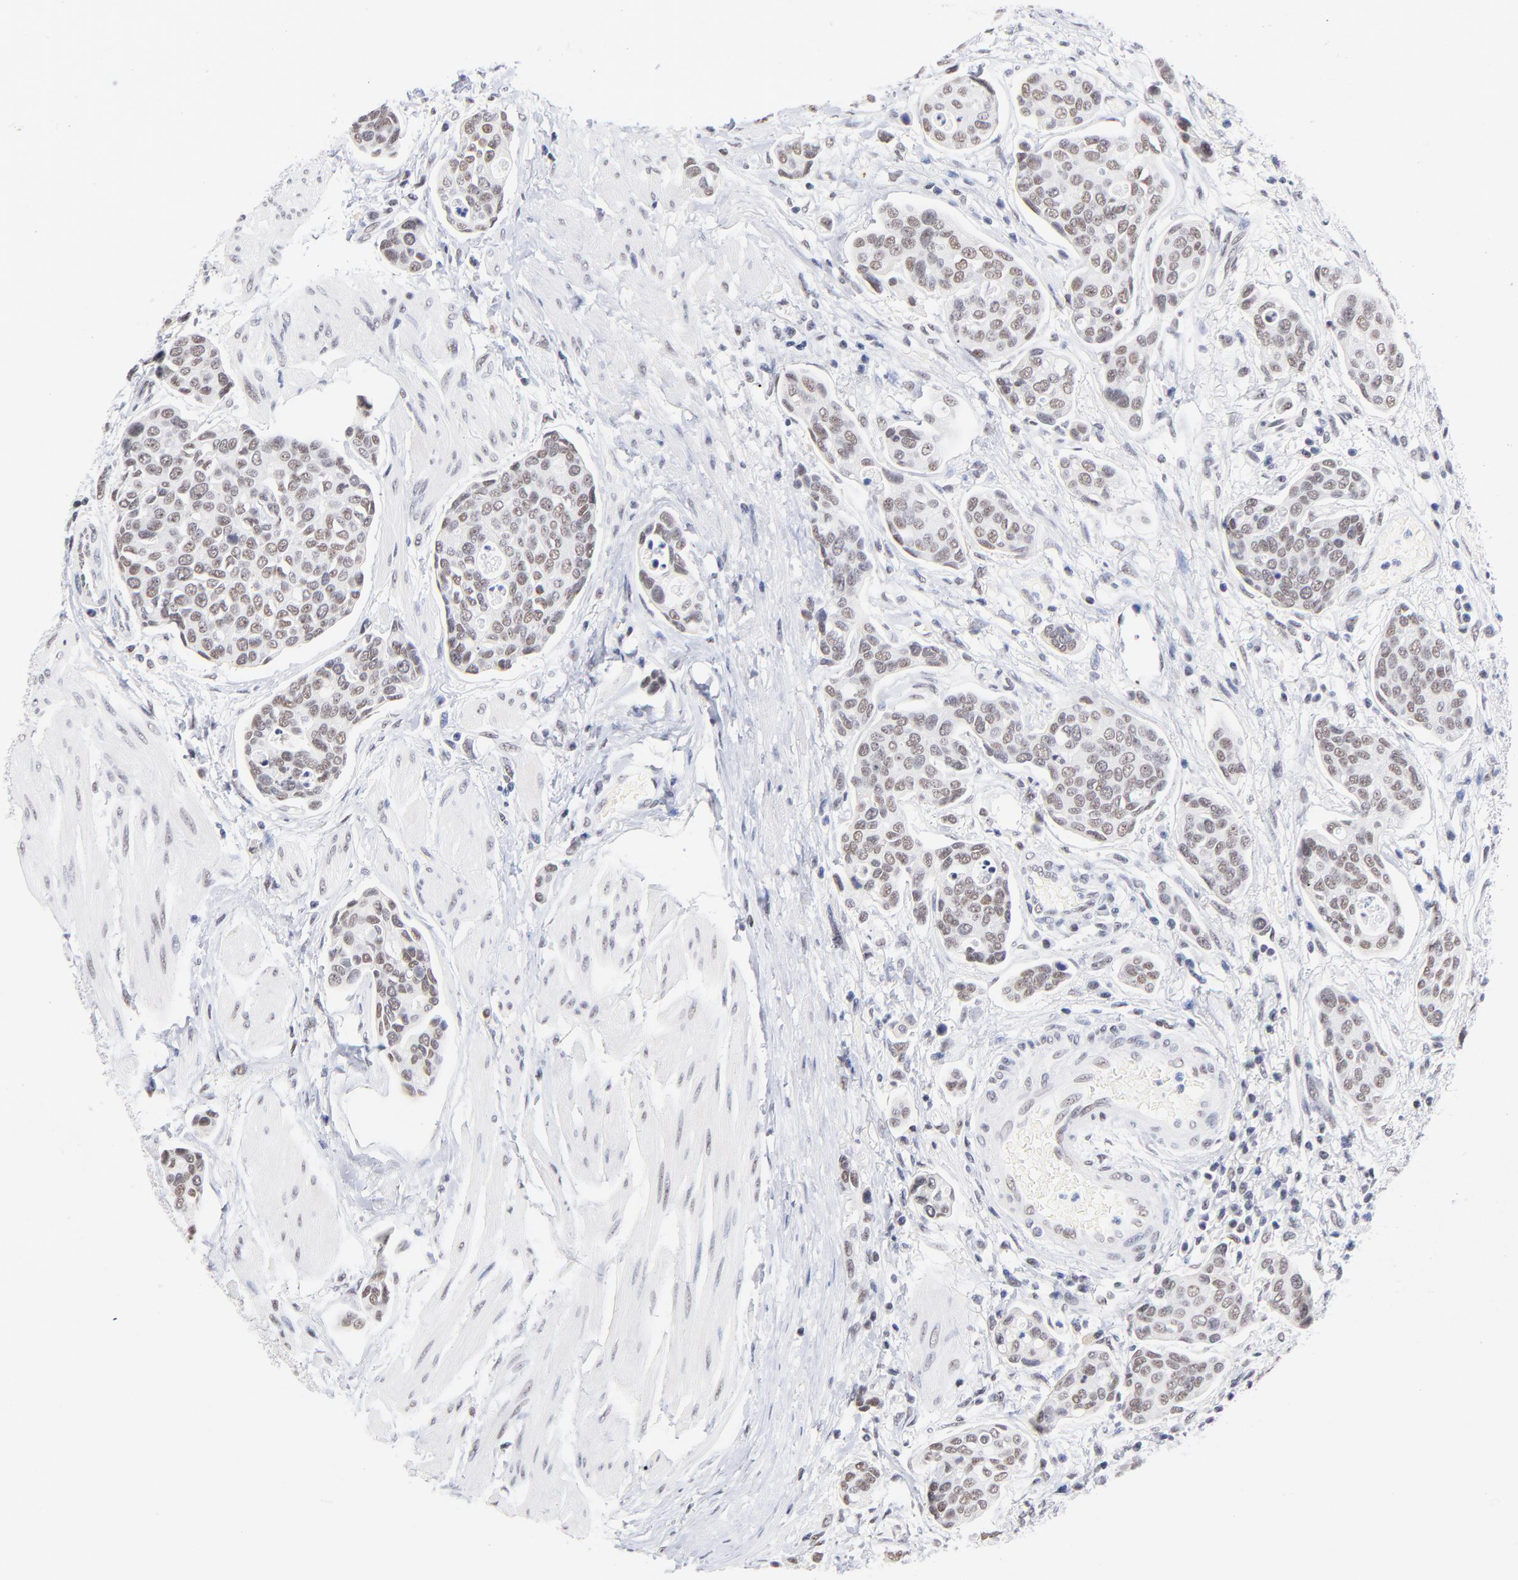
{"staining": {"intensity": "weak", "quantity": ">75%", "location": "nuclear"}, "tissue": "urothelial cancer", "cell_type": "Tumor cells", "image_type": "cancer", "snomed": [{"axis": "morphology", "description": "Urothelial carcinoma, High grade"}, {"axis": "topography", "description": "Urinary bladder"}], "caption": "Immunohistochemistry (IHC) (DAB (3,3'-diaminobenzidine)) staining of urothelial cancer reveals weak nuclear protein staining in approximately >75% of tumor cells. (IHC, brightfield microscopy, high magnification).", "gene": "ZNF74", "patient": {"sex": "male", "age": 78}}